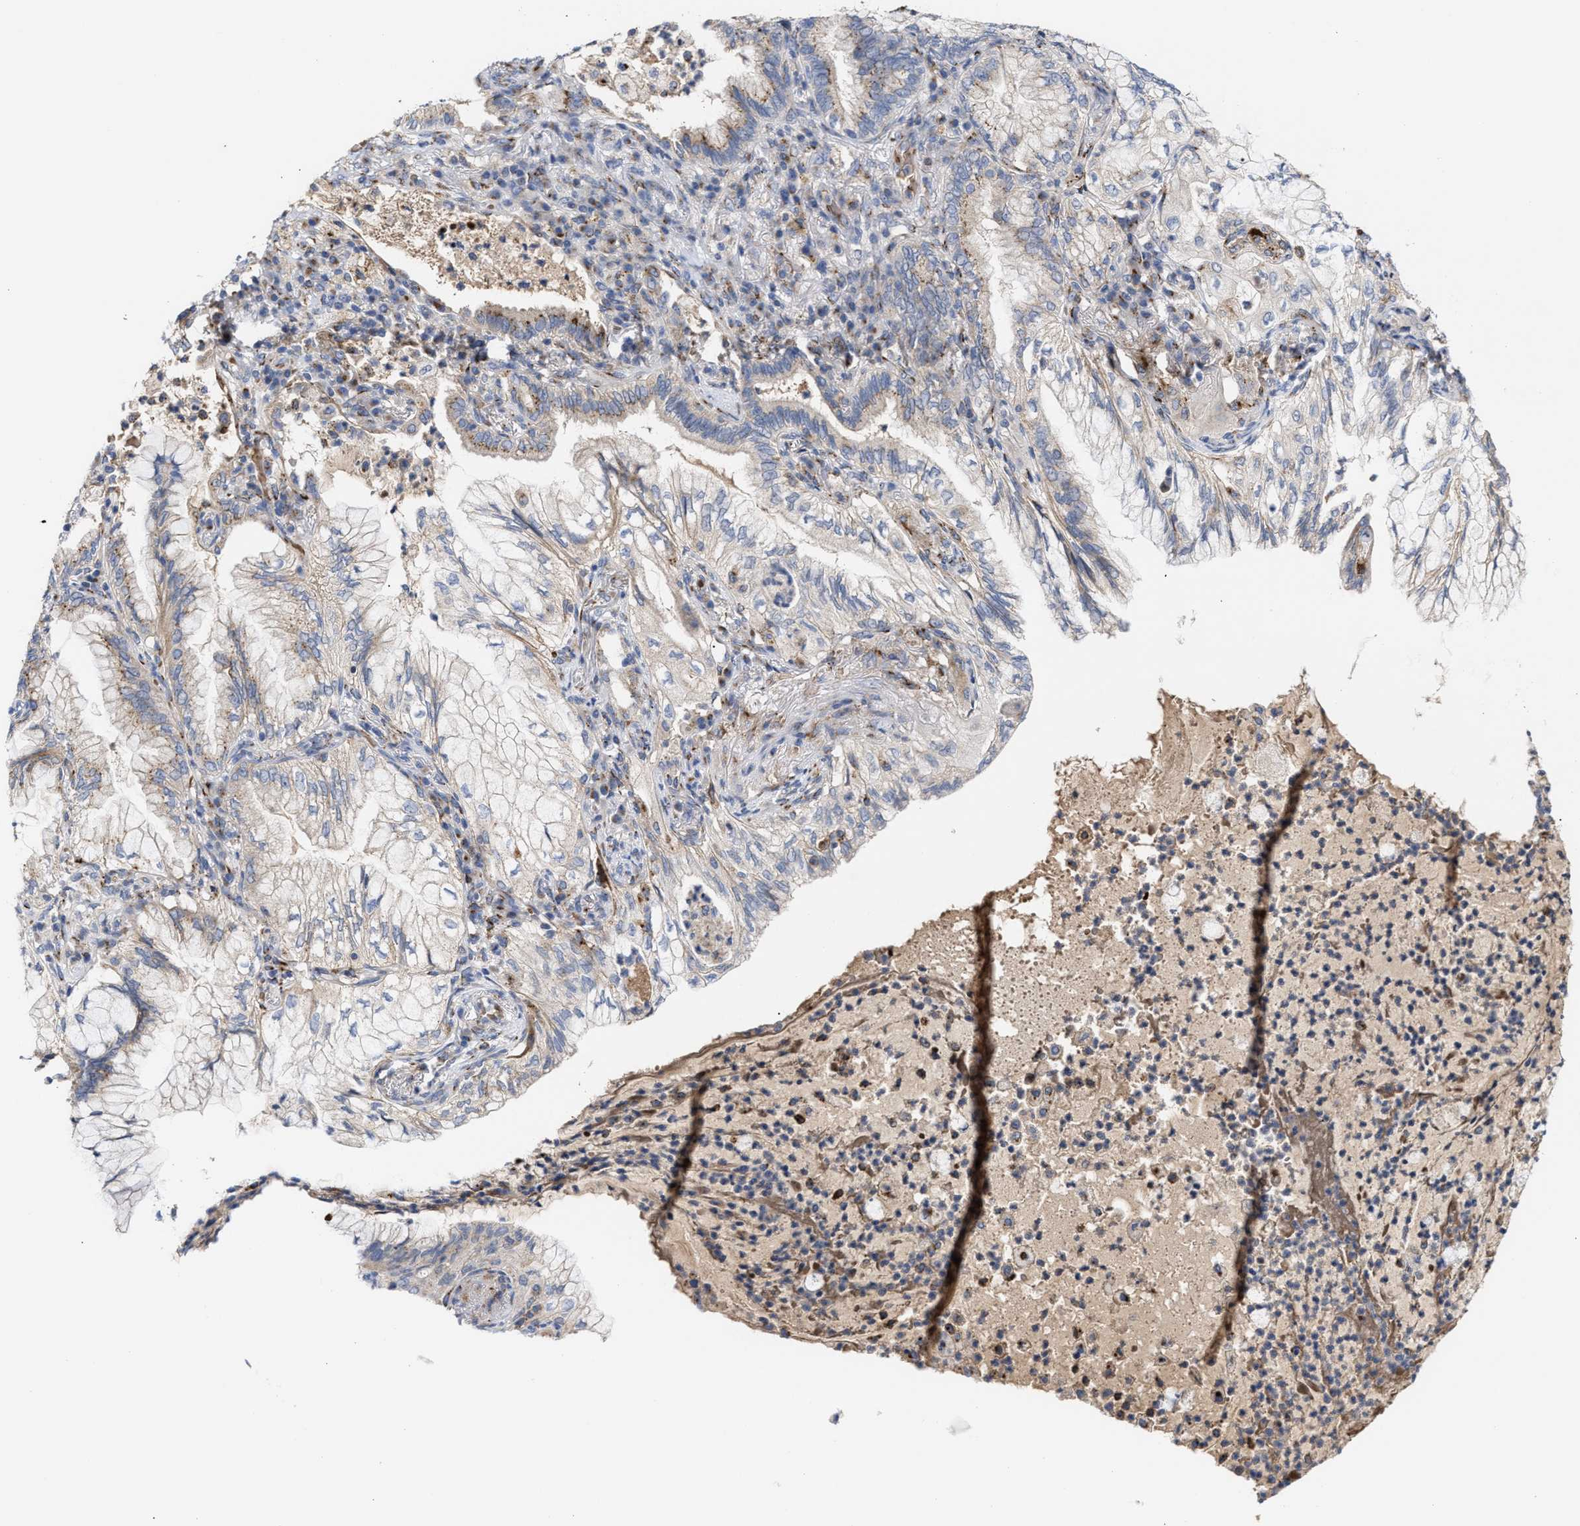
{"staining": {"intensity": "moderate", "quantity": "<25%", "location": "cytoplasmic/membranous"}, "tissue": "lung cancer", "cell_type": "Tumor cells", "image_type": "cancer", "snomed": [{"axis": "morphology", "description": "Adenocarcinoma, NOS"}, {"axis": "topography", "description": "Lung"}], "caption": "IHC histopathology image of human lung adenocarcinoma stained for a protein (brown), which displays low levels of moderate cytoplasmic/membranous positivity in approximately <25% of tumor cells.", "gene": "CCL2", "patient": {"sex": "female", "age": 70}}